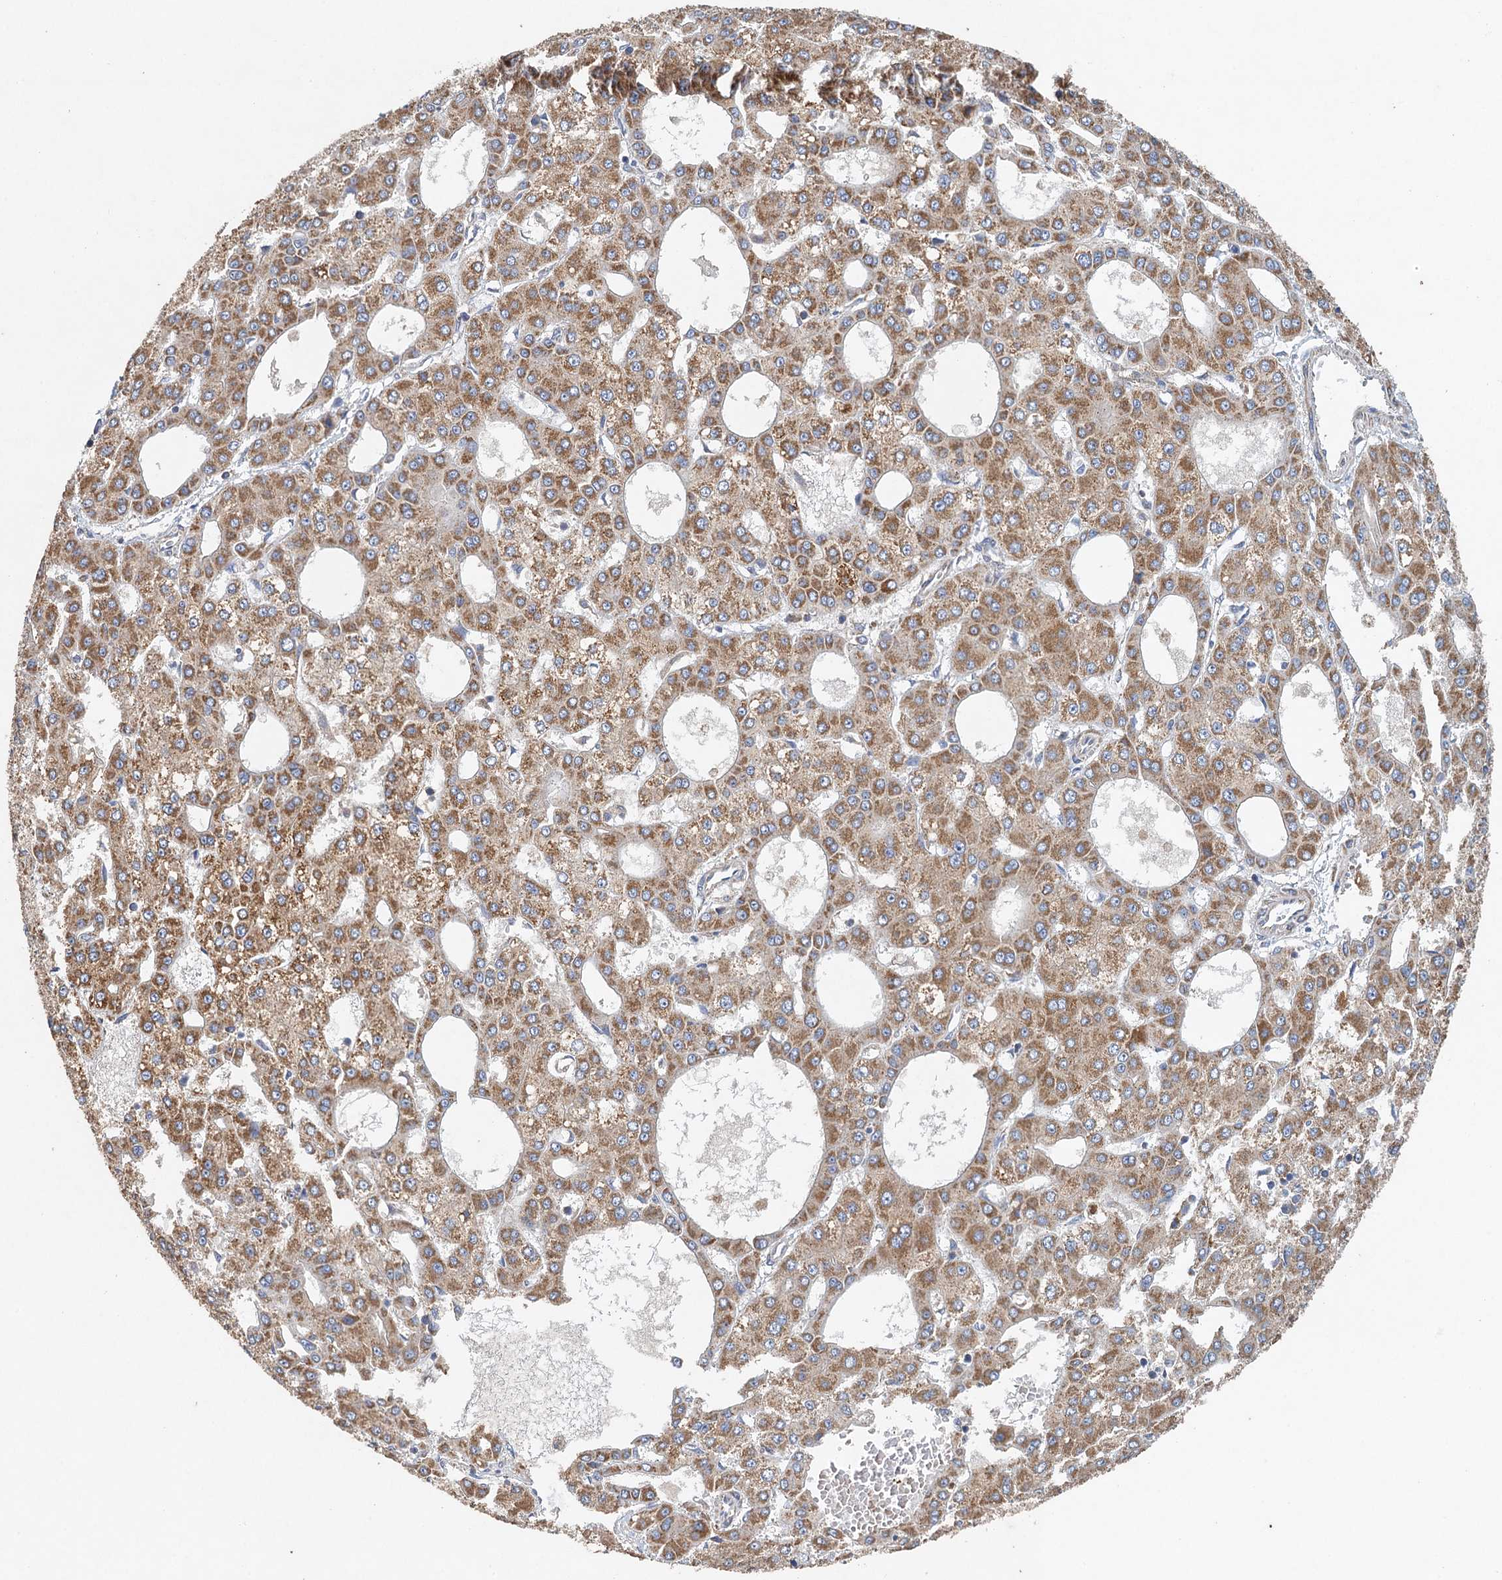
{"staining": {"intensity": "moderate", "quantity": ">75%", "location": "cytoplasmic/membranous"}, "tissue": "liver cancer", "cell_type": "Tumor cells", "image_type": "cancer", "snomed": [{"axis": "morphology", "description": "Carcinoma, Hepatocellular, NOS"}, {"axis": "topography", "description": "Liver"}], "caption": "This histopathology image exhibits immunohistochemistry staining of hepatocellular carcinoma (liver), with medium moderate cytoplasmic/membranous staining in about >75% of tumor cells.", "gene": "BCS1L", "patient": {"sex": "male", "age": 47}}